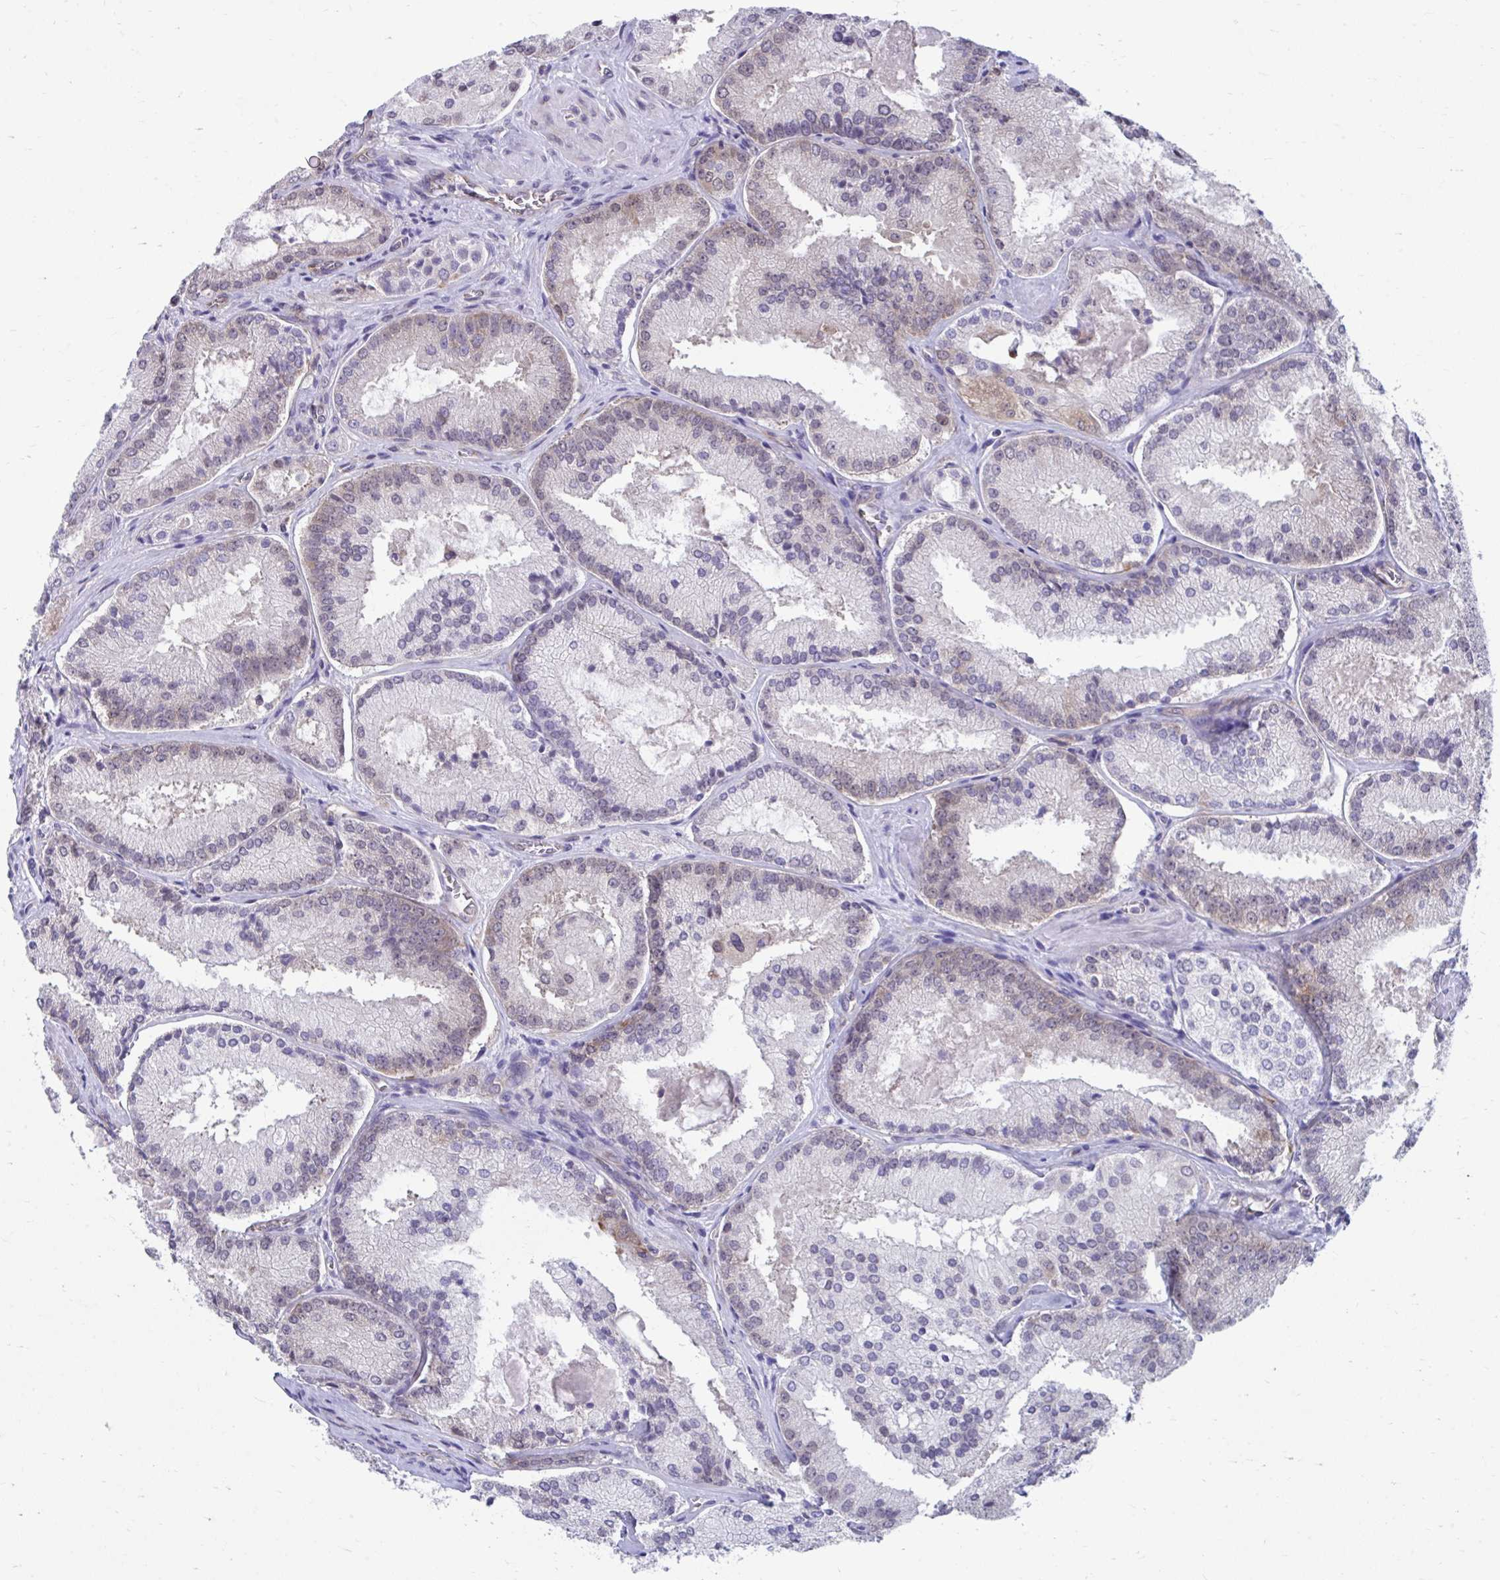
{"staining": {"intensity": "weak", "quantity": "25%-75%", "location": "nuclear"}, "tissue": "prostate cancer", "cell_type": "Tumor cells", "image_type": "cancer", "snomed": [{"axis": "morphology", "description": "Adenocarcinoma, High grade"}, {"axis": "topography", "description": "Prostate"}], "caption": "Immunohistochemistry (IHC) image of neoplastic tissue: adenocarcinoma (high-grade) (prostate) stained using immunohistochemistry (IHC) demonstrates low levels of weak protein expression localized specifically in the nuclear of tumor cells, appearing as a nuclear brown color.", "gene": "SELENON", "patient": {"sex": "male", "age": 73}}